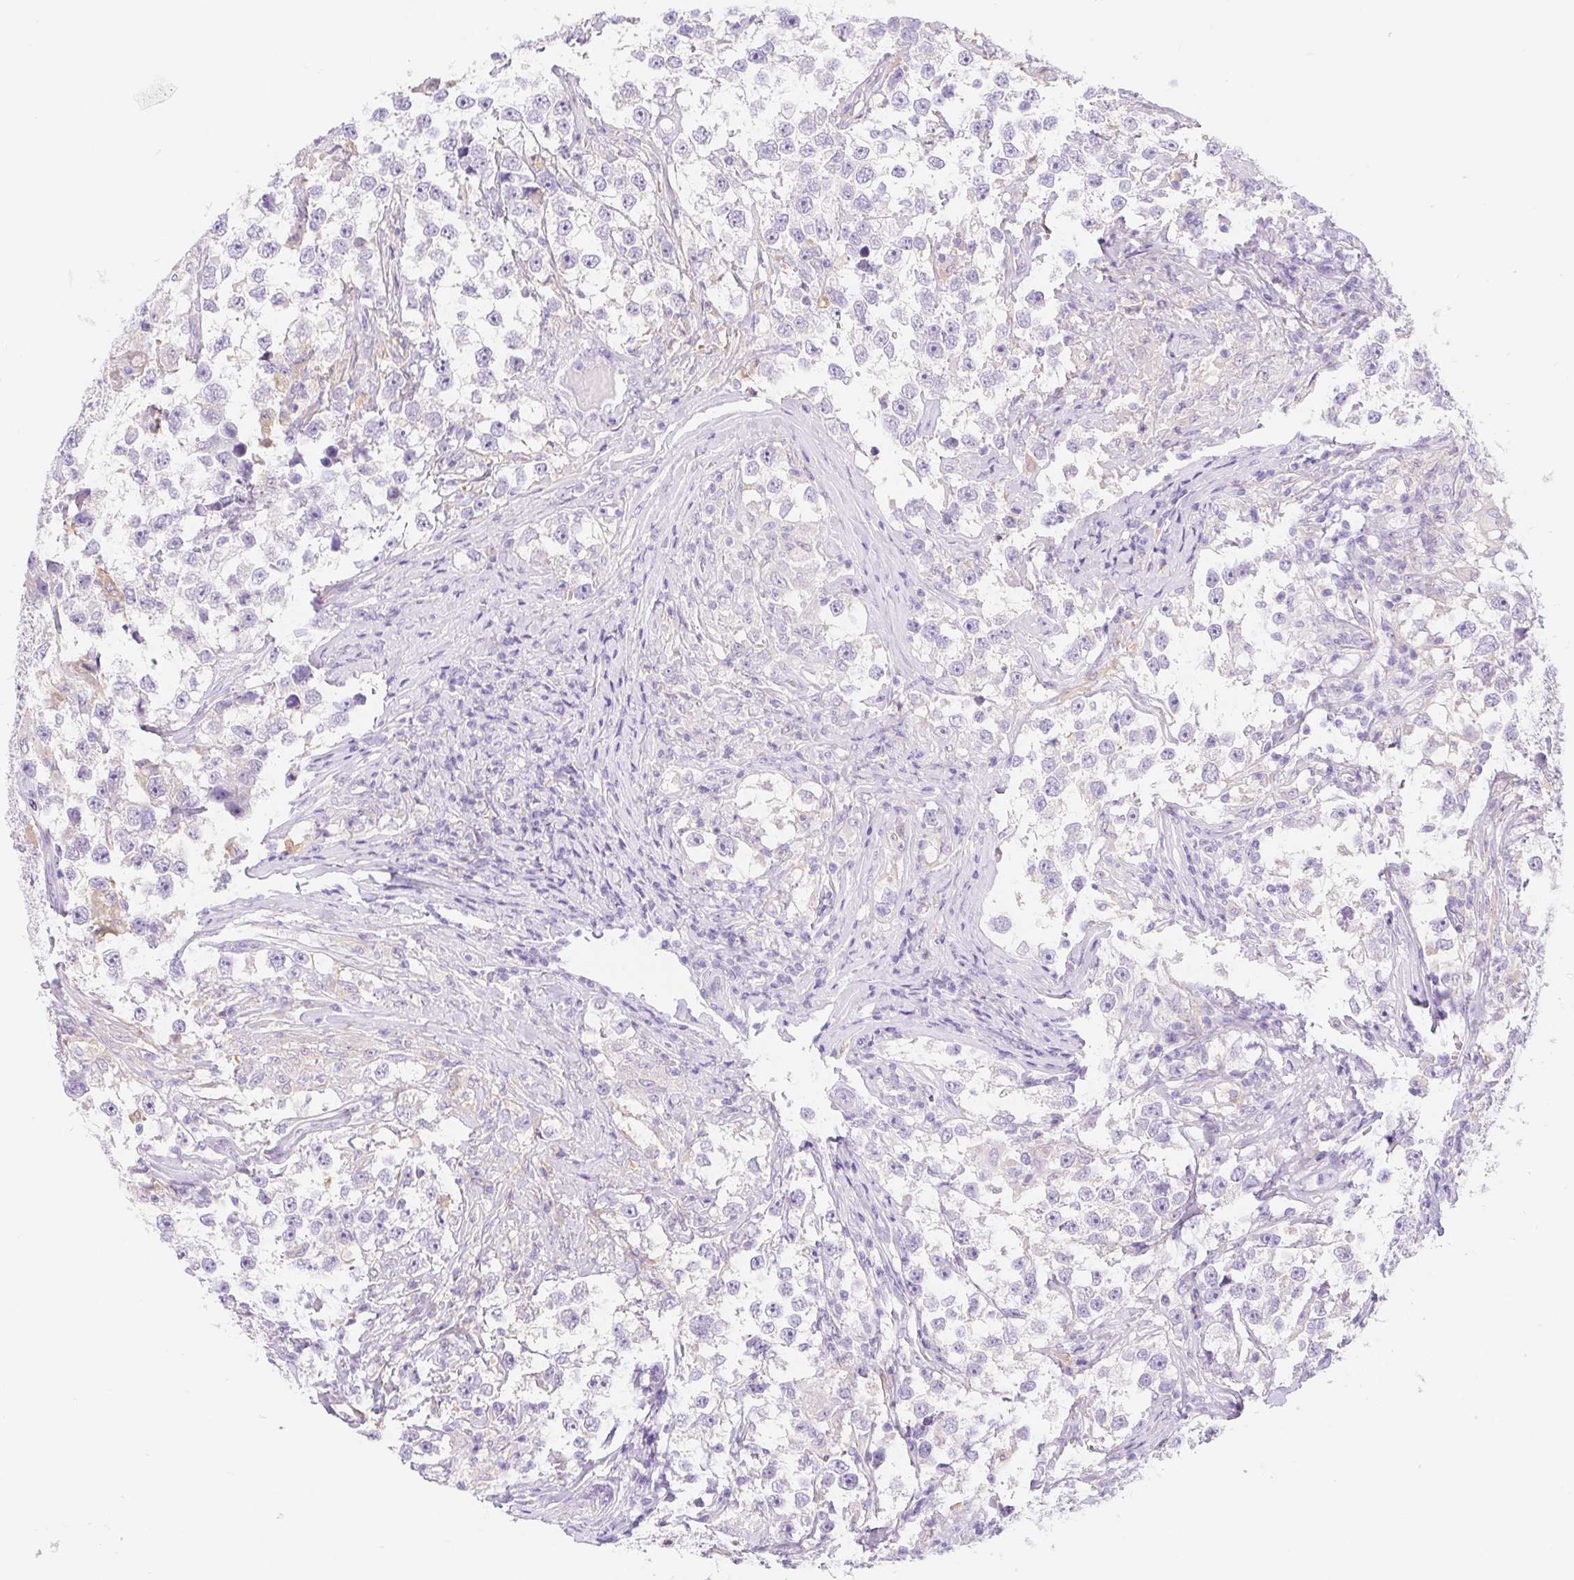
{"staining": {"intensity": "negative", "quantity": "none", "location": "none"}, "tissue": "testis cancer", "cell_type": "Tumor cells", "image_type": "cancer", "snomed": [{"axis": "morphology", "description": "Seminoma, NOS"}, {"axis": "topography", "description": "Testis"}], "caption": "Seminoma (testis) was stained to show a protein in brown. There is no significant staining in tumor cells.", "gene": "DYNC2LI1", "patient": {"sex": "male", "age": 46}}